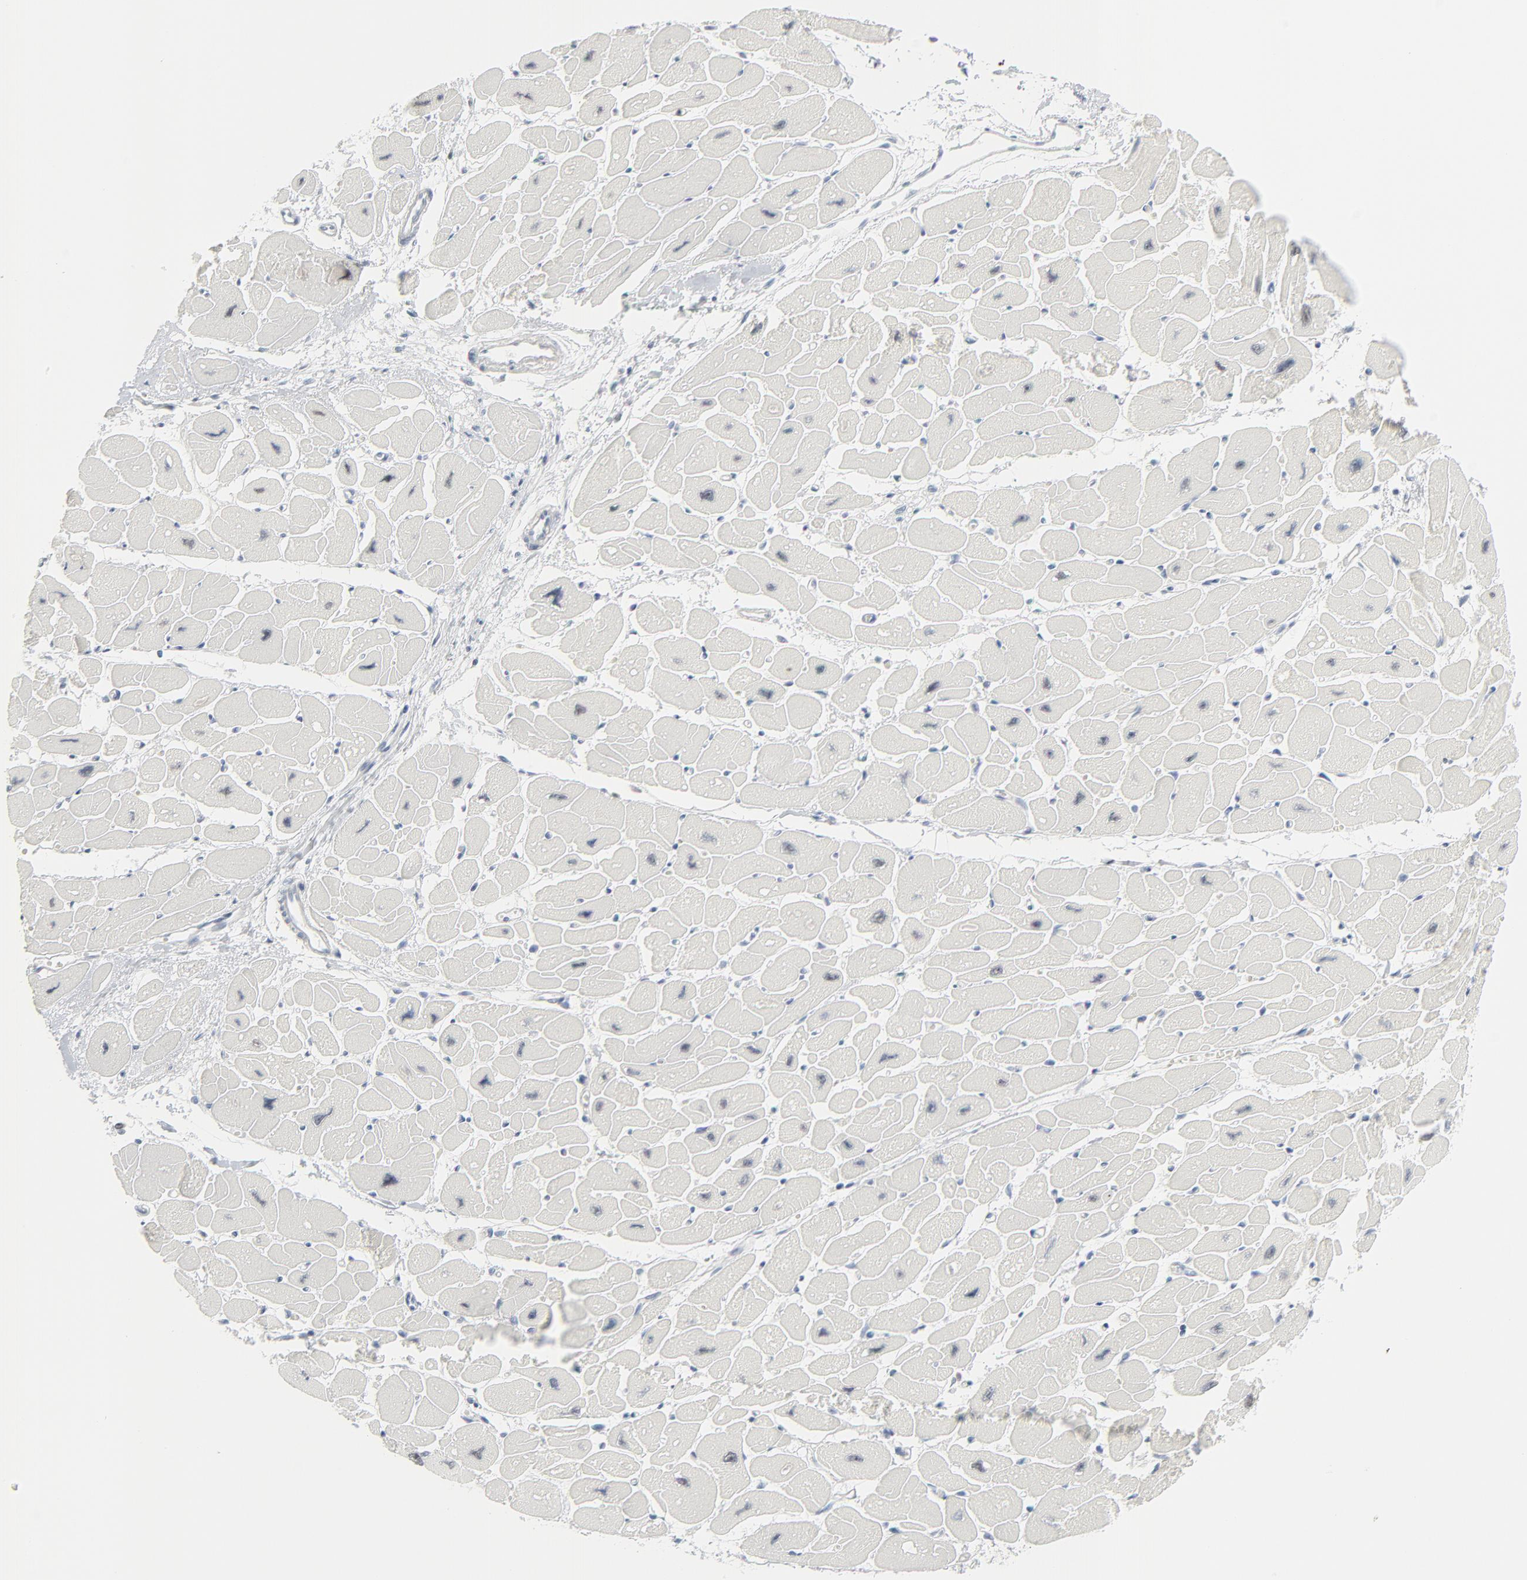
{"staining": {"intensity": "moderate", "quantity": "25%-75%", "location": "nuclear"}, "tissue": "heart muscle", "cell_type": "Cardiomyocytes", "image_type": "normal", "snomed": [{"axis": "morphology", "description": "Normal tissue, NOS"}, {"axis": "topography", "description": "Heart"}], "caption": "Immunohistochemical staining of benign human heart muscle exhibits moderate nuclear protein positivity in about 25%-75% of cardiomyocytes. (brown staining indicates protein expression, while blue staining denotes nuclei).", "gene": "MITF", "patient": {"sex": "male", "age": 49}}